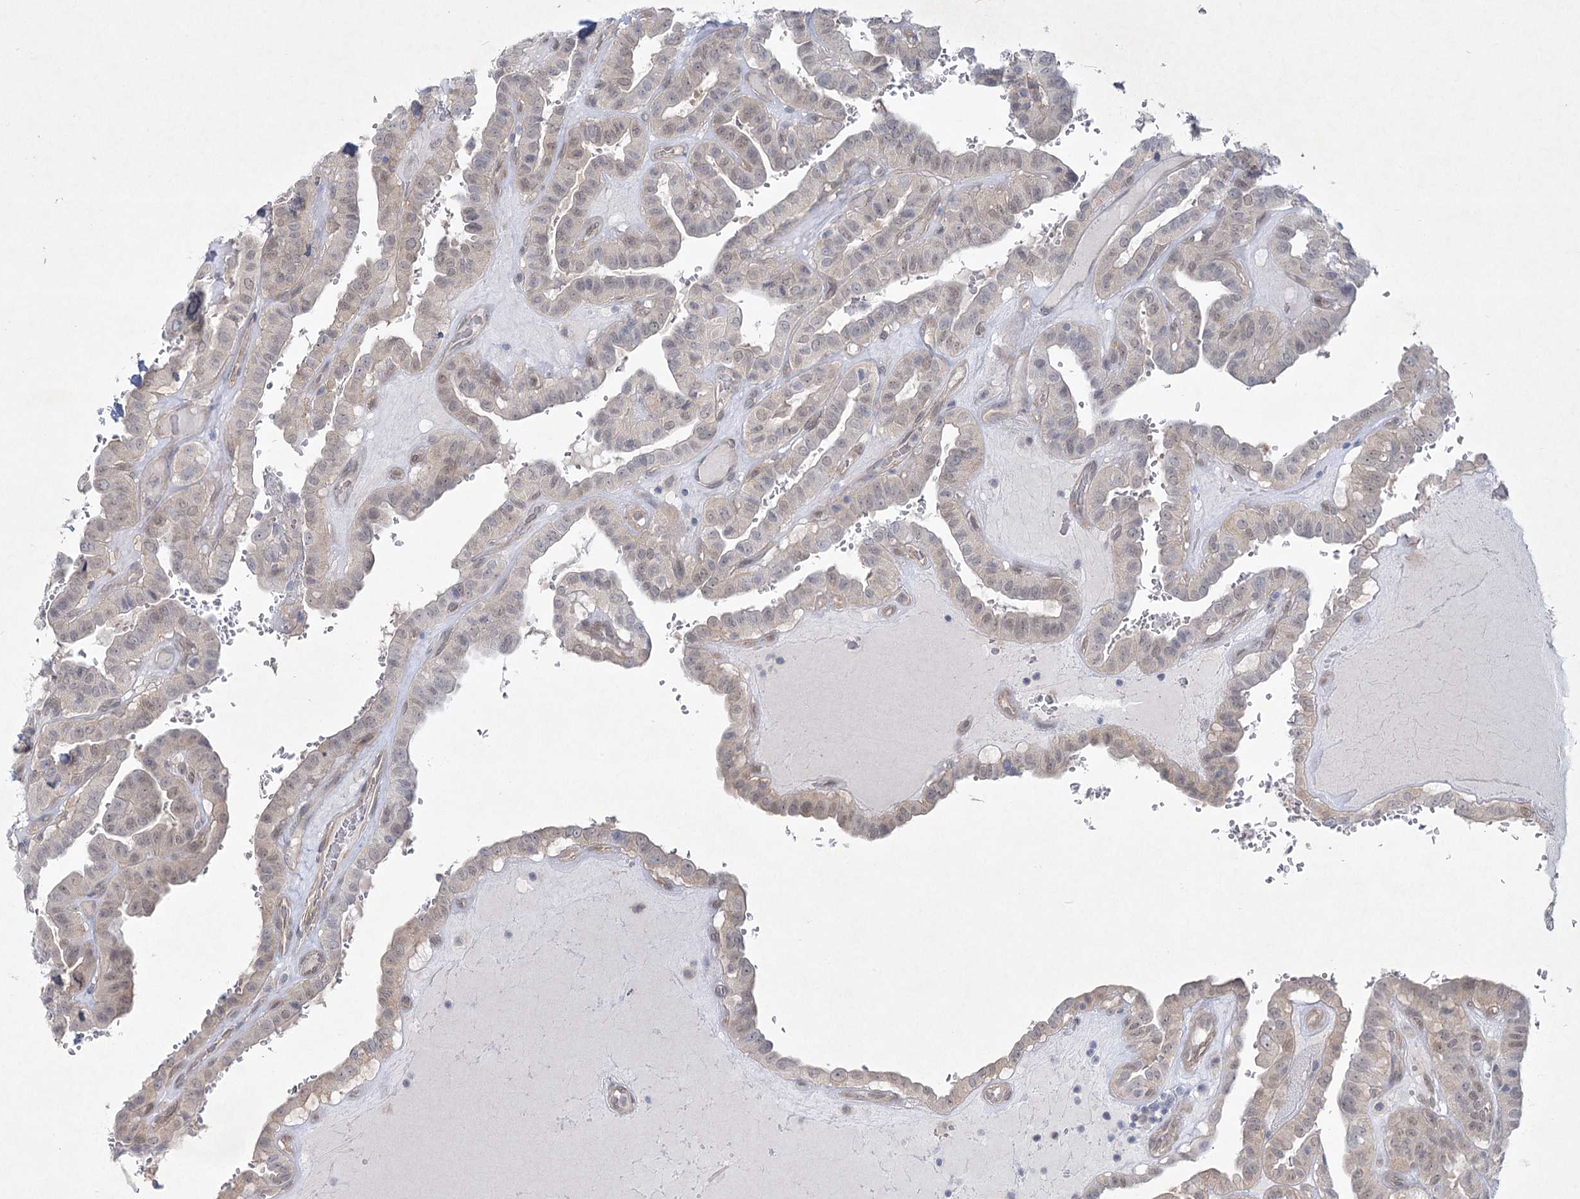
{"staining": {"intensity": "negative", "quantity": "none", "location": "none"}, "tissue": "thyroid cancer", "cell_type": "Tumor cells", "image_type": "cancer", "snomed": [{"axis": "morphology", "description": "Papillary adenocarcinoma, NOS"}, {"axis": "topography", "description": "Thyroid gland"}], "caption": "Image shows no significant protein positivity in tumor cells of thyroid cancer (papillary adenocarcinoma).", "gene": "AAMDC", "patient": {"sex": "male", "age": 77}}